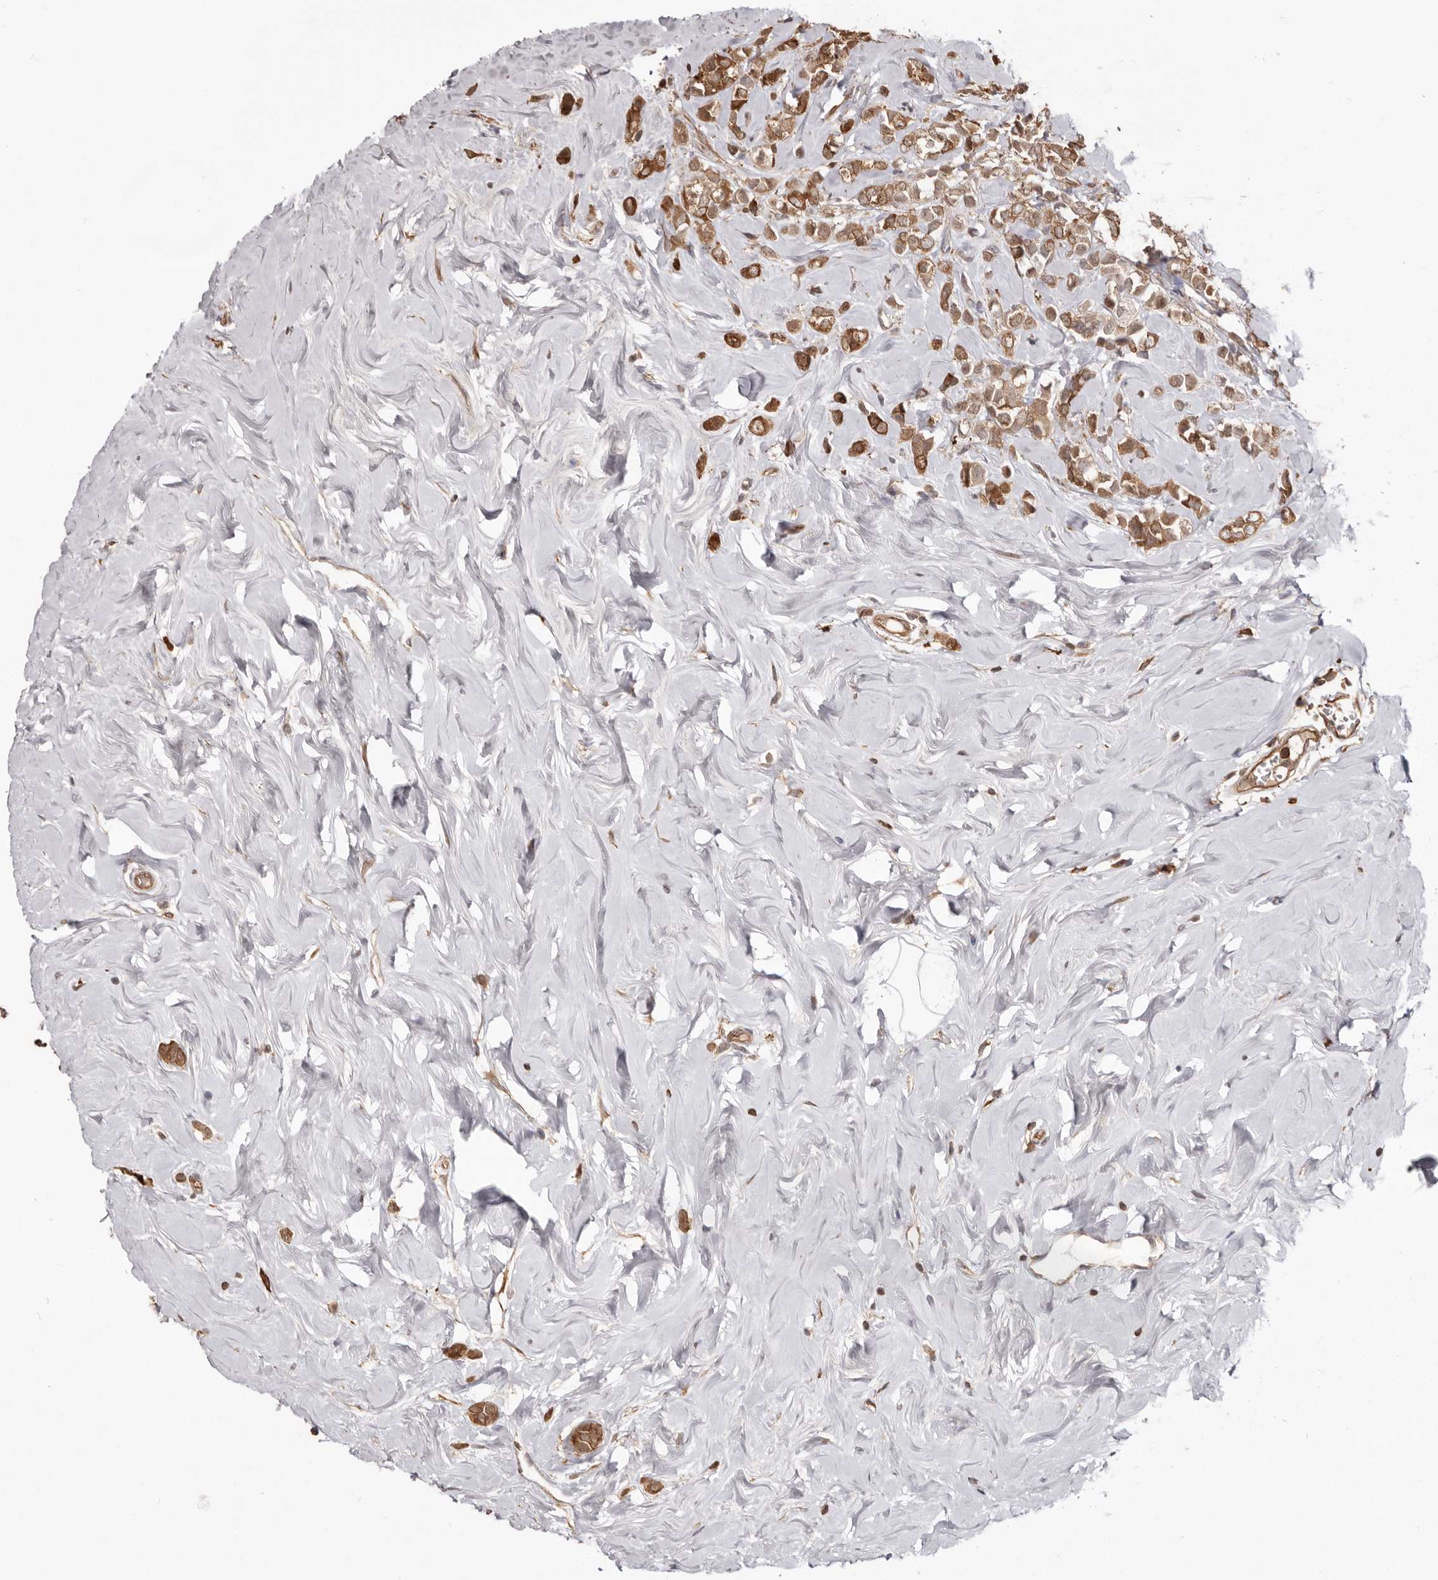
{"staining": {"intensity": "moderate", "quantity": ">75%", "location": "cytoplasmic/membranous"}, "tissue": "breast cancer", "cell_type": "Tumor cells", "image_type": "cancer", "snomed": [{"axis": "morphology", "description": "Lobular carcinoma"}, {"axis": "topography", "description": "Breast"}], "caption": "Brown immunohistochemical staining in human lobular carcinoma (breast) reveals moderate cytoplasmic/membranous positivity in approximately >75% of tumor cells. The staining was performed using DAB (3,3'-diaminobenzidine), with brown indicating positive protein expression. Nuclei are stained blue with hematoxylin.", "gene": "PKM", "patient": {"sex": "female", "age": 47}}